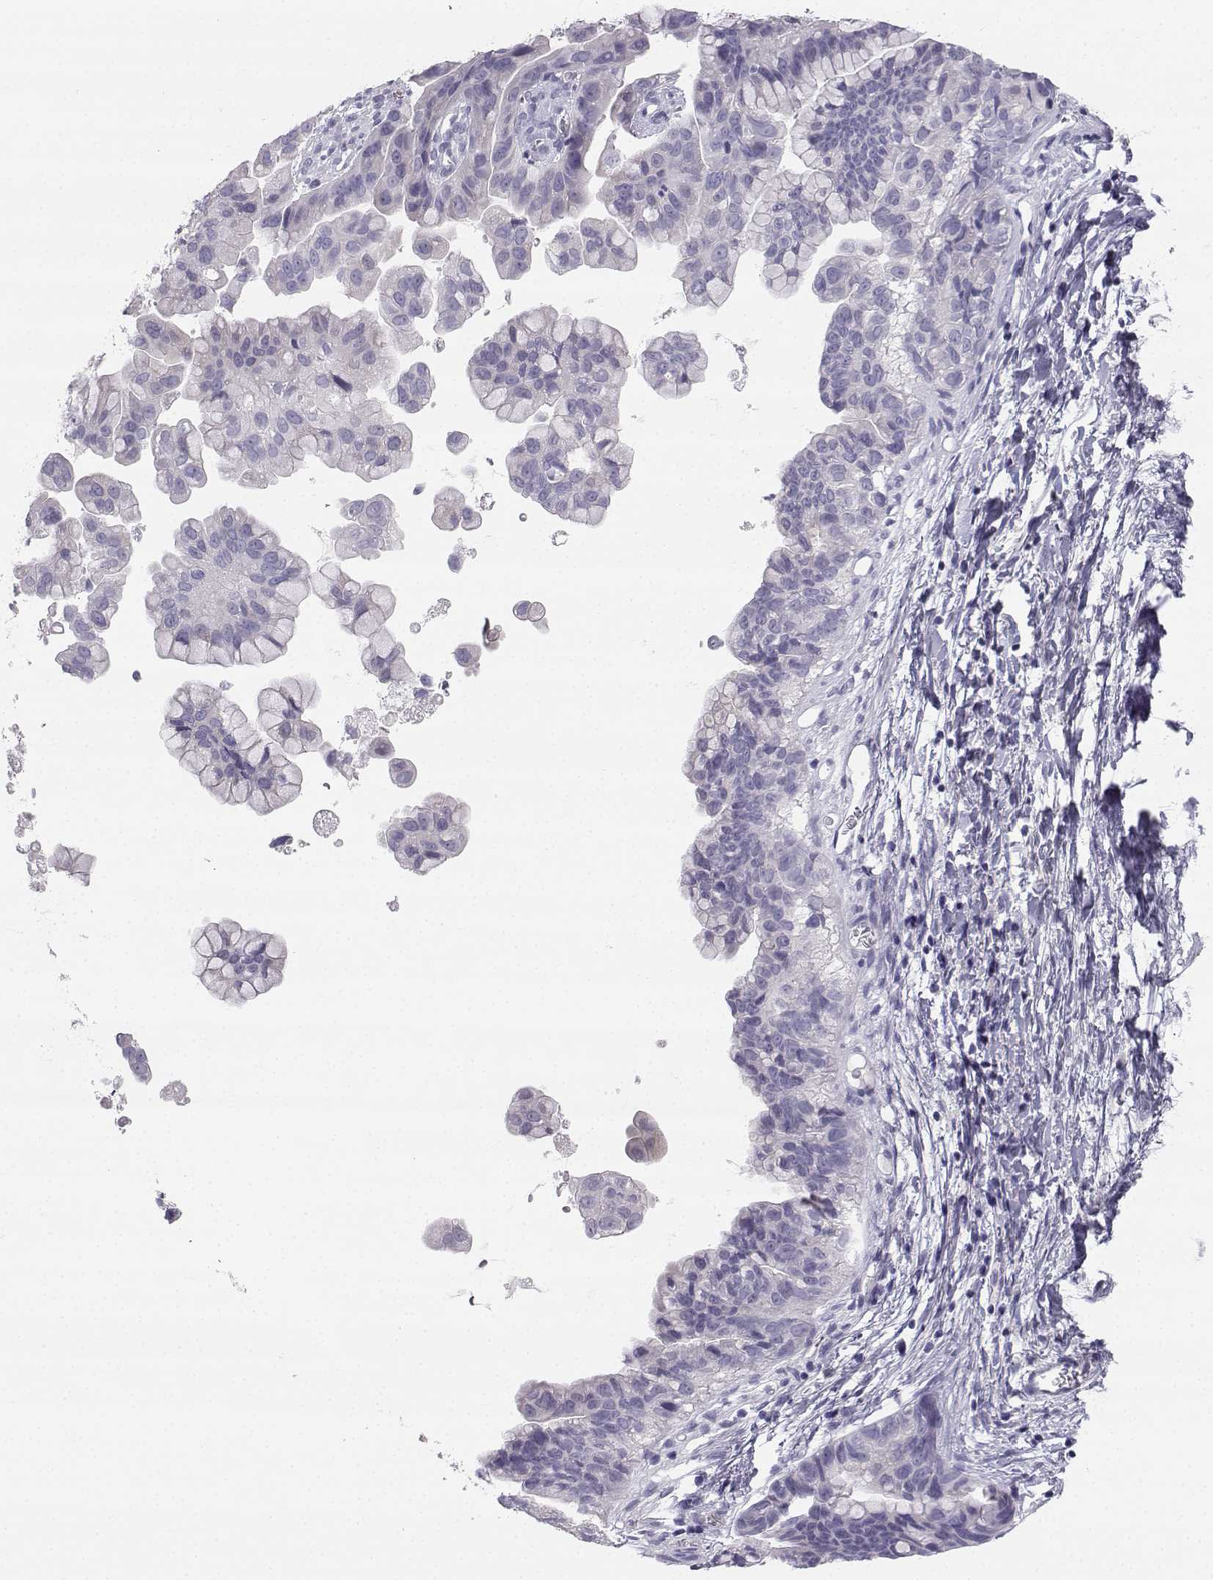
{"staining": {"intensity": "negative", "quantity": "none", "location": "none"}, "tissue": "ovarian cancer", "cell_type": "Tumor cells", "image_type": "cancer", "snomed": [{"axis": "morphology", "description": "Cystadenocarcinoma, mucinous, NOS"}, {"axis": "topography", "description": "Ovary"}], "caption": "A photomicrograph of human ovarian cancer (mucinous cystadenocarcinoma) is negative for staining in tumor cells.", "gene": "SYCE1", "patient": {"sex": "female", "age": 76}}